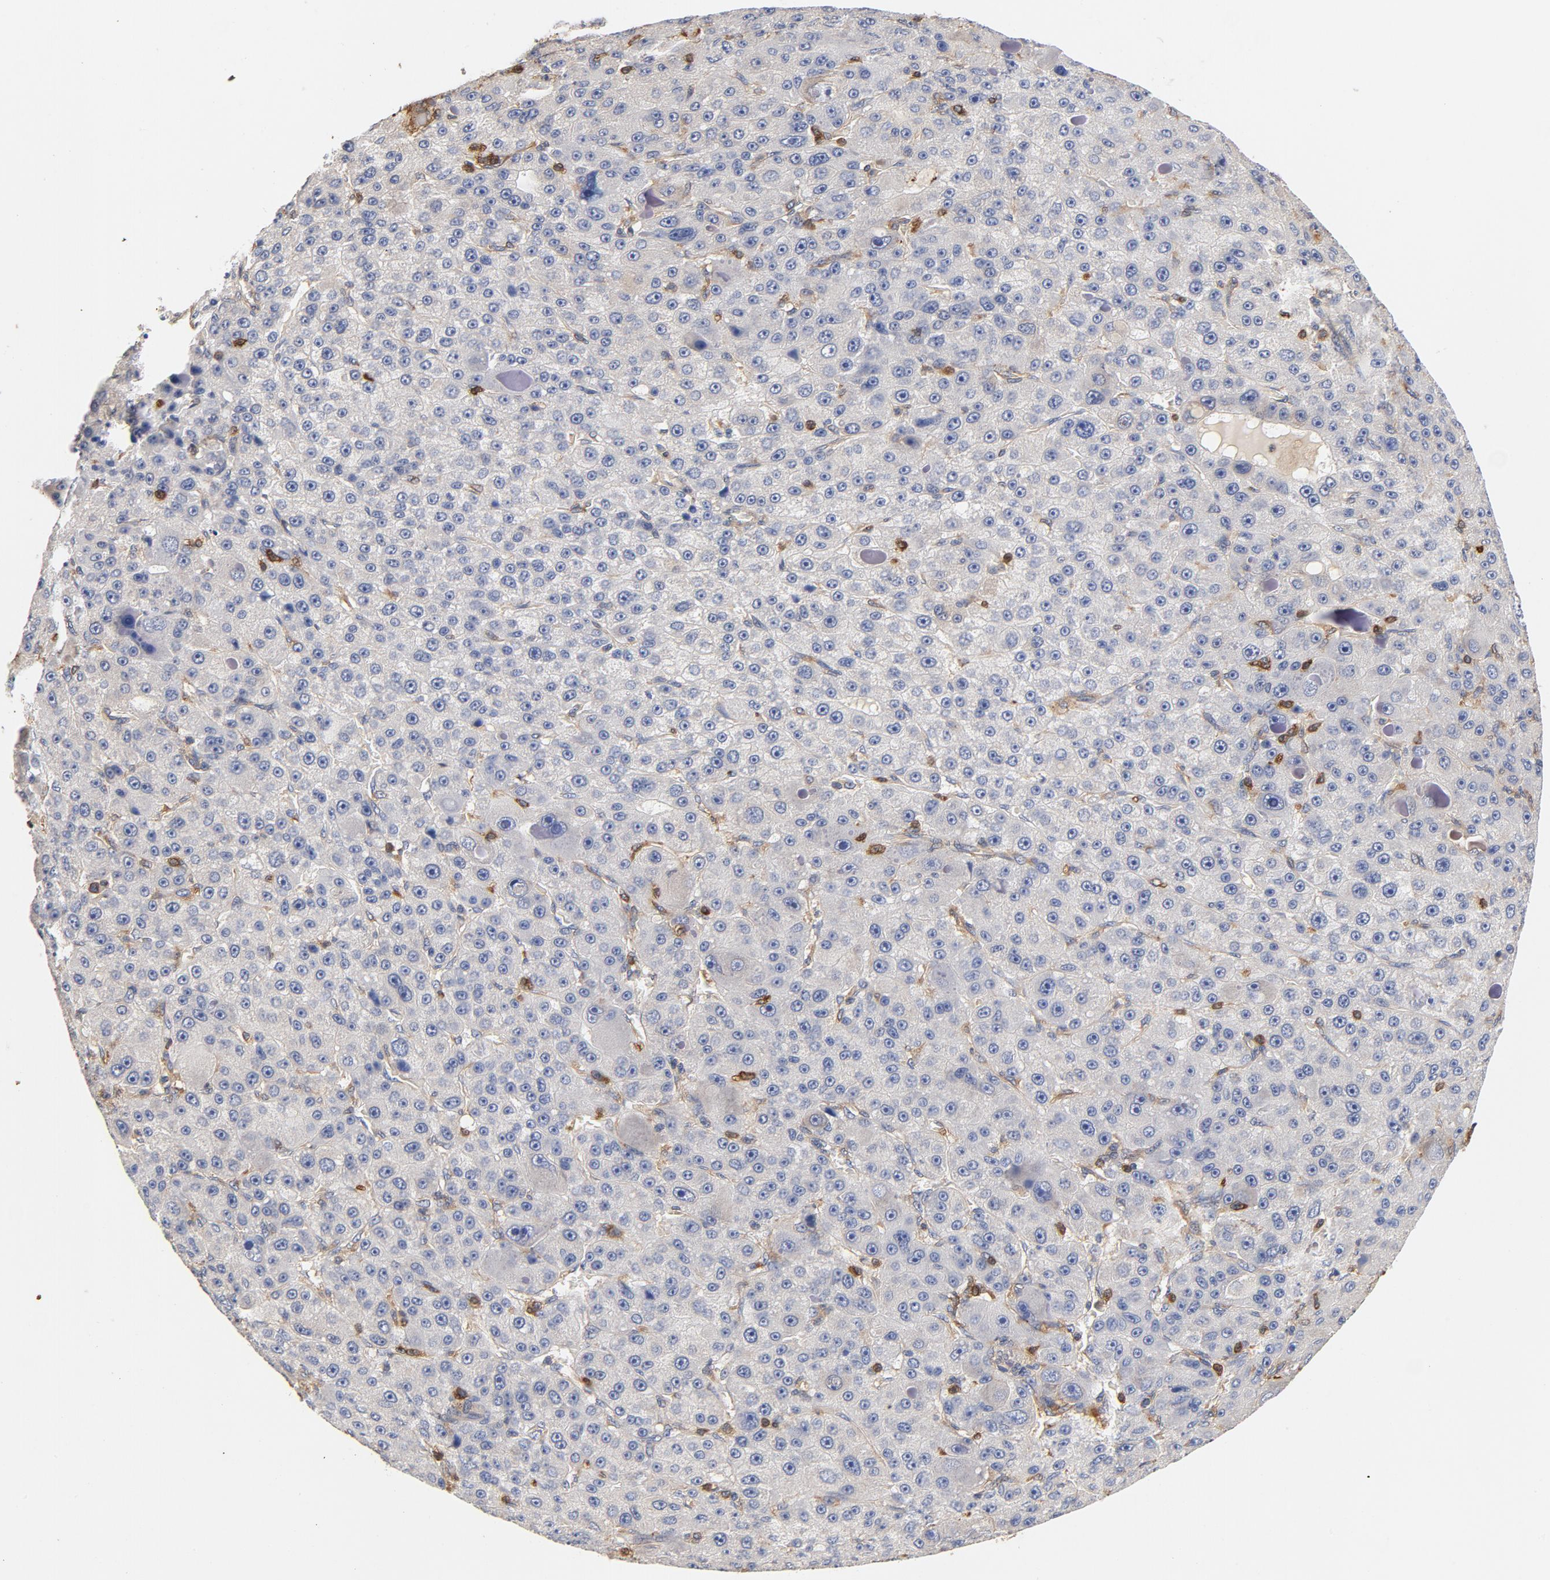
{"staining": {"intensity": "negative", "quantity": "none", "location": "none"}, "tissue": "liver cancer", "cell_type": "Tumor cells", "image_type": "cancer", "snomed": [{"axis": "morphology", "description": "Carcinoma, Hepatocellular, NOS"}, {"axis": "topography", "description": "Liver"}], "caption": "This is an immunohistochemistry (IHC) micrograph of human liver cancer. There is no staining in tumor cells.", "gene": "EZR", "patient": {"sex": "male", "age": 76}}